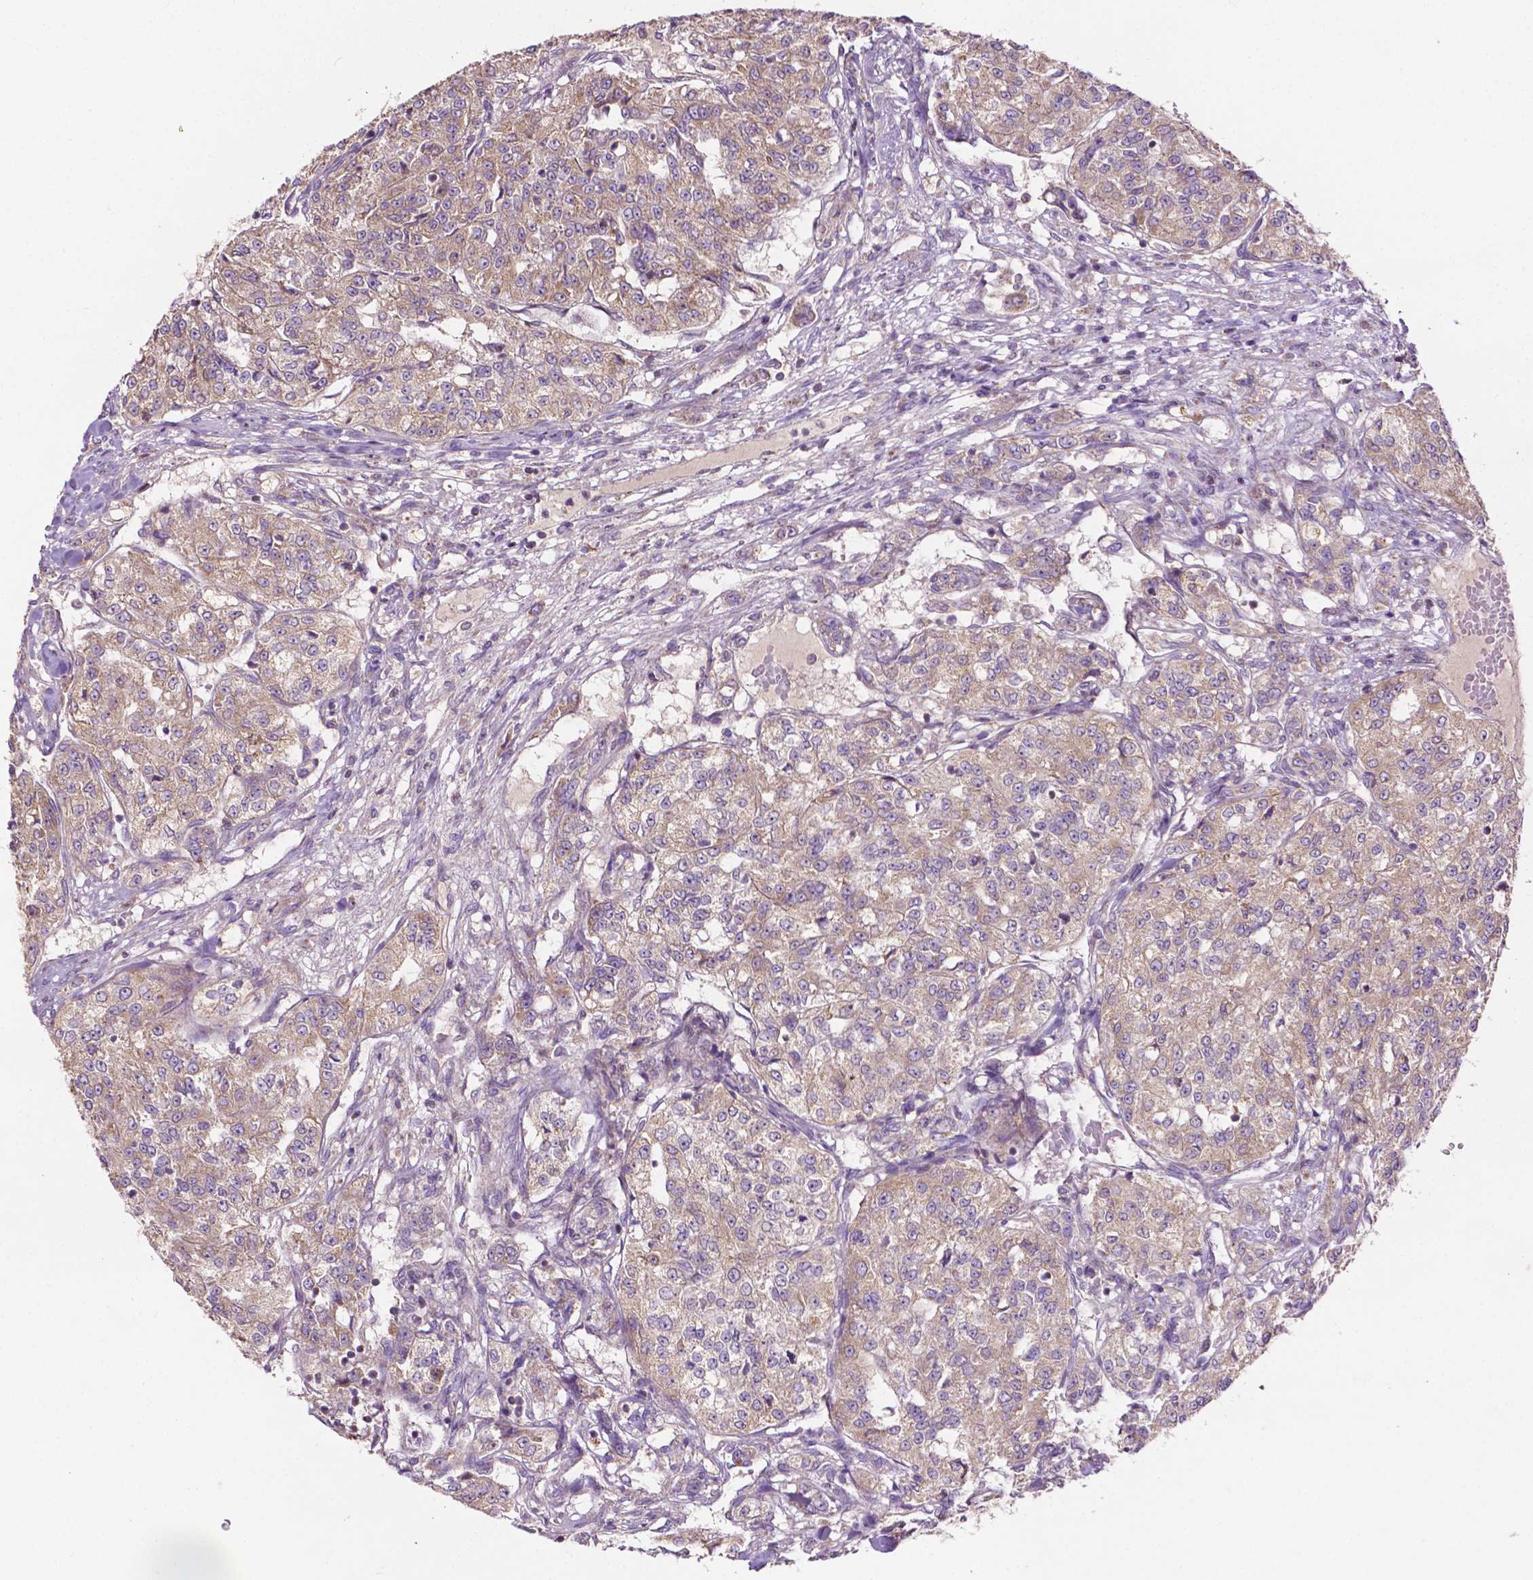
{"staining": {"intensity": "weak", "quantity": ">75%", "location": "cytoplasmic/membranous"}, "tissue": "renal cancer", "cell_type": "Tumor cells", "image_type": "cancer", "snomed": [{"axis": "morphology", "description": "Adenocarcinoma, NOS"}, {"axis": "topography", "description": "Kidney"}], "caption": "High-power microscopy captured an immunohistochemistry (IHC) micrograph of adenocarcinoma (renal), revealing weak cytoplasmic/membranous expression in about >75% of tumor cells. Immunohistochemistry (ihc) stains the protein of interest in brown and the nuclei are stained blue.", "gene": "ILVBL", "patient": {"sex": "female", "age": 63}}